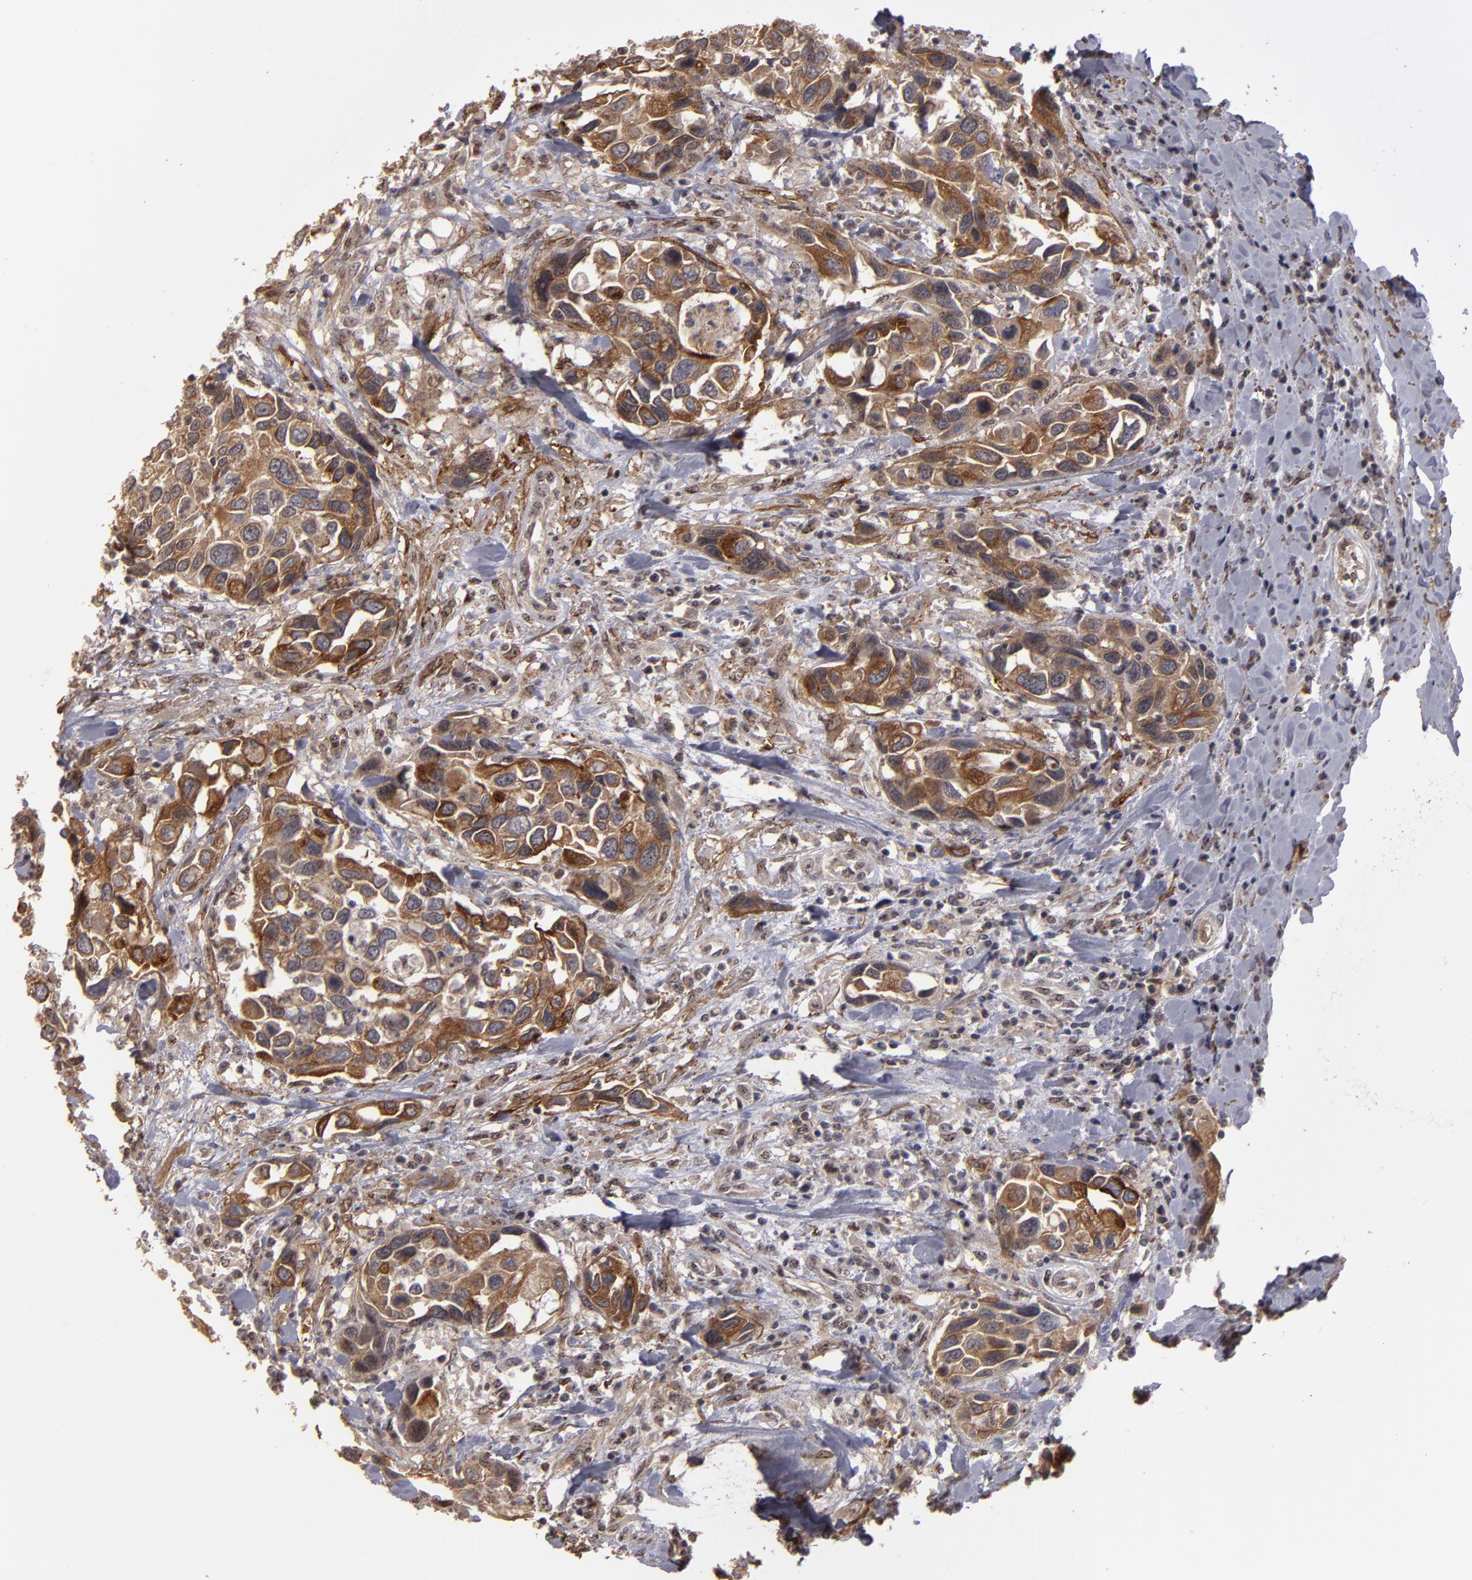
{"staining": {"intensity": "strong", "quantity": ">75%", "location": "cytoplasmic/membranous"}, "tissue": "urothelial cancer", "cell_type": "Tumor cells", "image_type": "cancer", "snomed": [{"axis": "morphology", "description": "Urothelial carcinoma, High grade"}, {"axis": "topography", "description": "Urinary bladder"}], "caption": "This image shows high-grade urothelial carcinoma stained with immunohistochemistry to label a protein in brown. The cytoplasmic/membranous of tumor cells show strong positivity for the protein. Nuclei are counter-stained blue.", "gene": "CD55", "patient": {"sex": "male", "age": 66}}